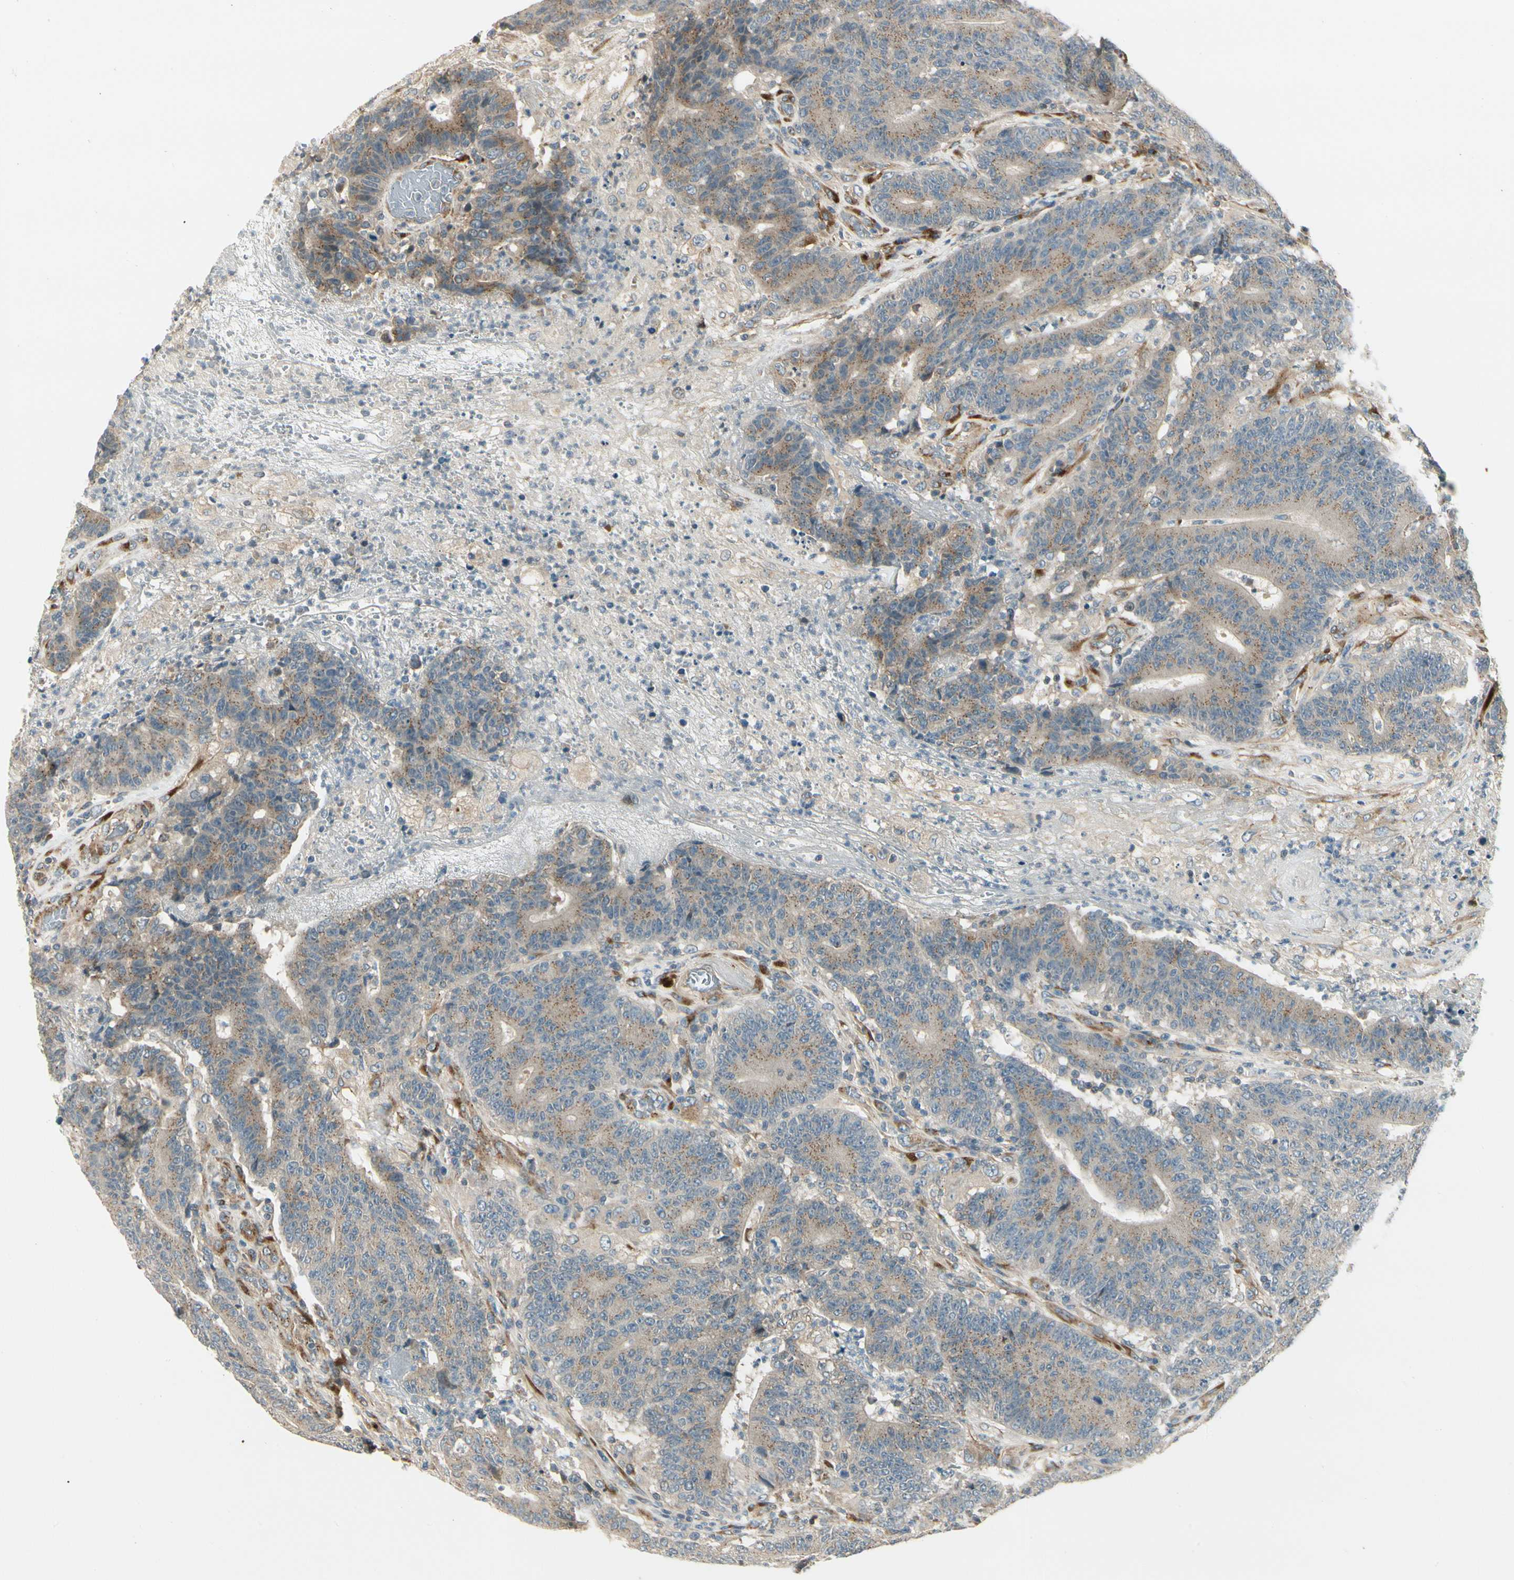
{"staining": {"intensity": "weak", "quantity": ">75%", "location": "cytoplasmic/membranous"}, "tissue": "colorectal cancer", "cell_type": "Tumor cells", "image_type": "cancer", "snomed": [{"axis": "morphology", "description": "Normal tissue, NOS"}, {"axis": "morphology", "description": "Adenocarcinoma, NOS"}, {"axis": "topography", "description": "Colon"}], "caption": "This is a micrograph of immunohistochemistry staining of colorectal adenocarcinoma, which shows weak expression in the cytoplasmic/membranous of tumor cells.", "gene": "MANSC1", "patient": {"sex": "female", "age": 75}}